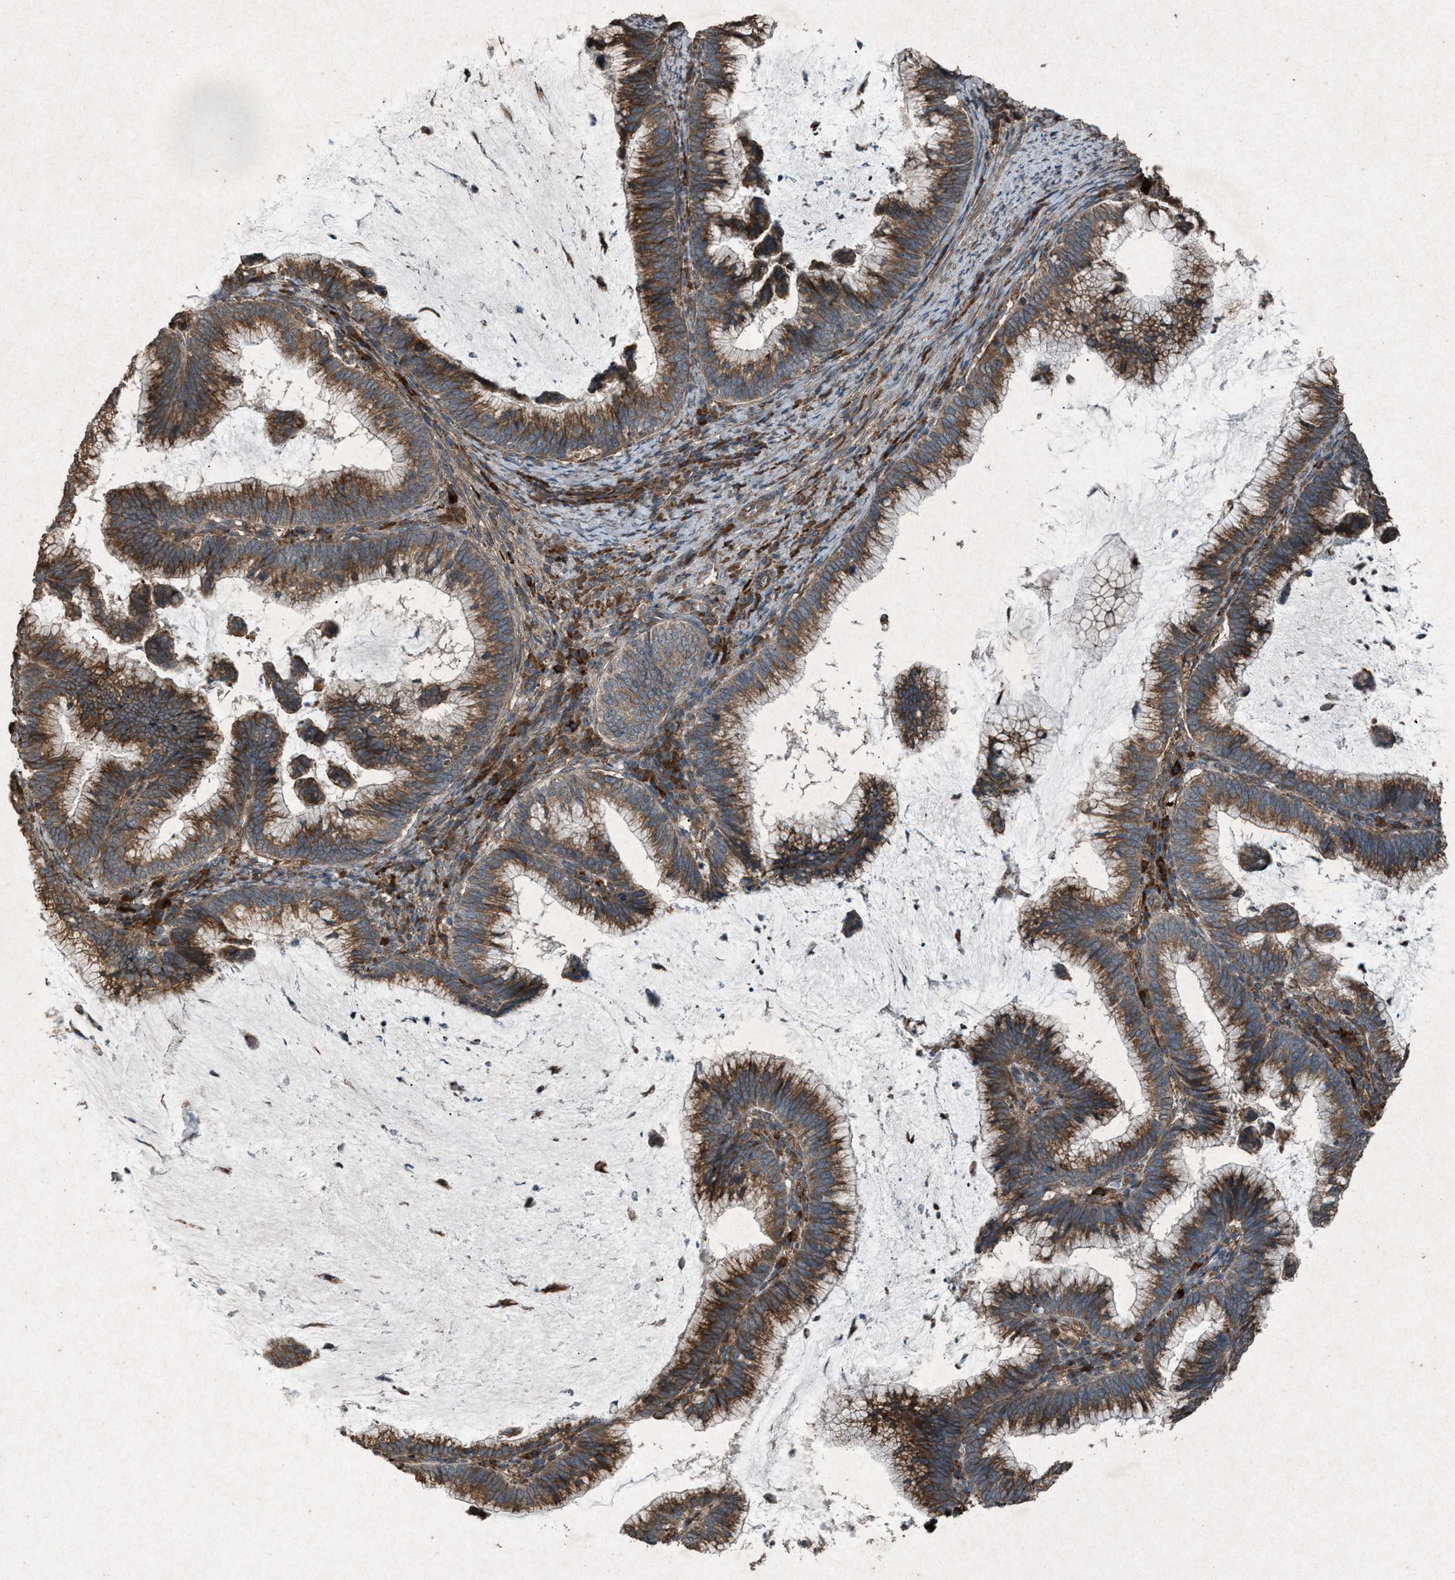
{"staining": {"intensity": "moderate", "quantity": ">75%", "location": "cytoplasmic/membranous"}, "tissue": "cervical cancer", "cell_type": "Tumor cells", "image_type": "cancer", "snomed": [{"axis": "morphology", "description": "Adenocarcinoma, NOS"}, {"axis": "topography", "description": "Cervix"}], "caption": "High-magnification brightfield microscopy of cervical cancer stained with DAB (3,3'-diaminobenzidine) (brown) and counterstained with hematoxylin (blue). tumor cells exhibit moderate cytoplasmic/membranous staining is identified in about>75% of cells.", "gene": "CALR", "patient": {"sex": "female", "age": 36}}